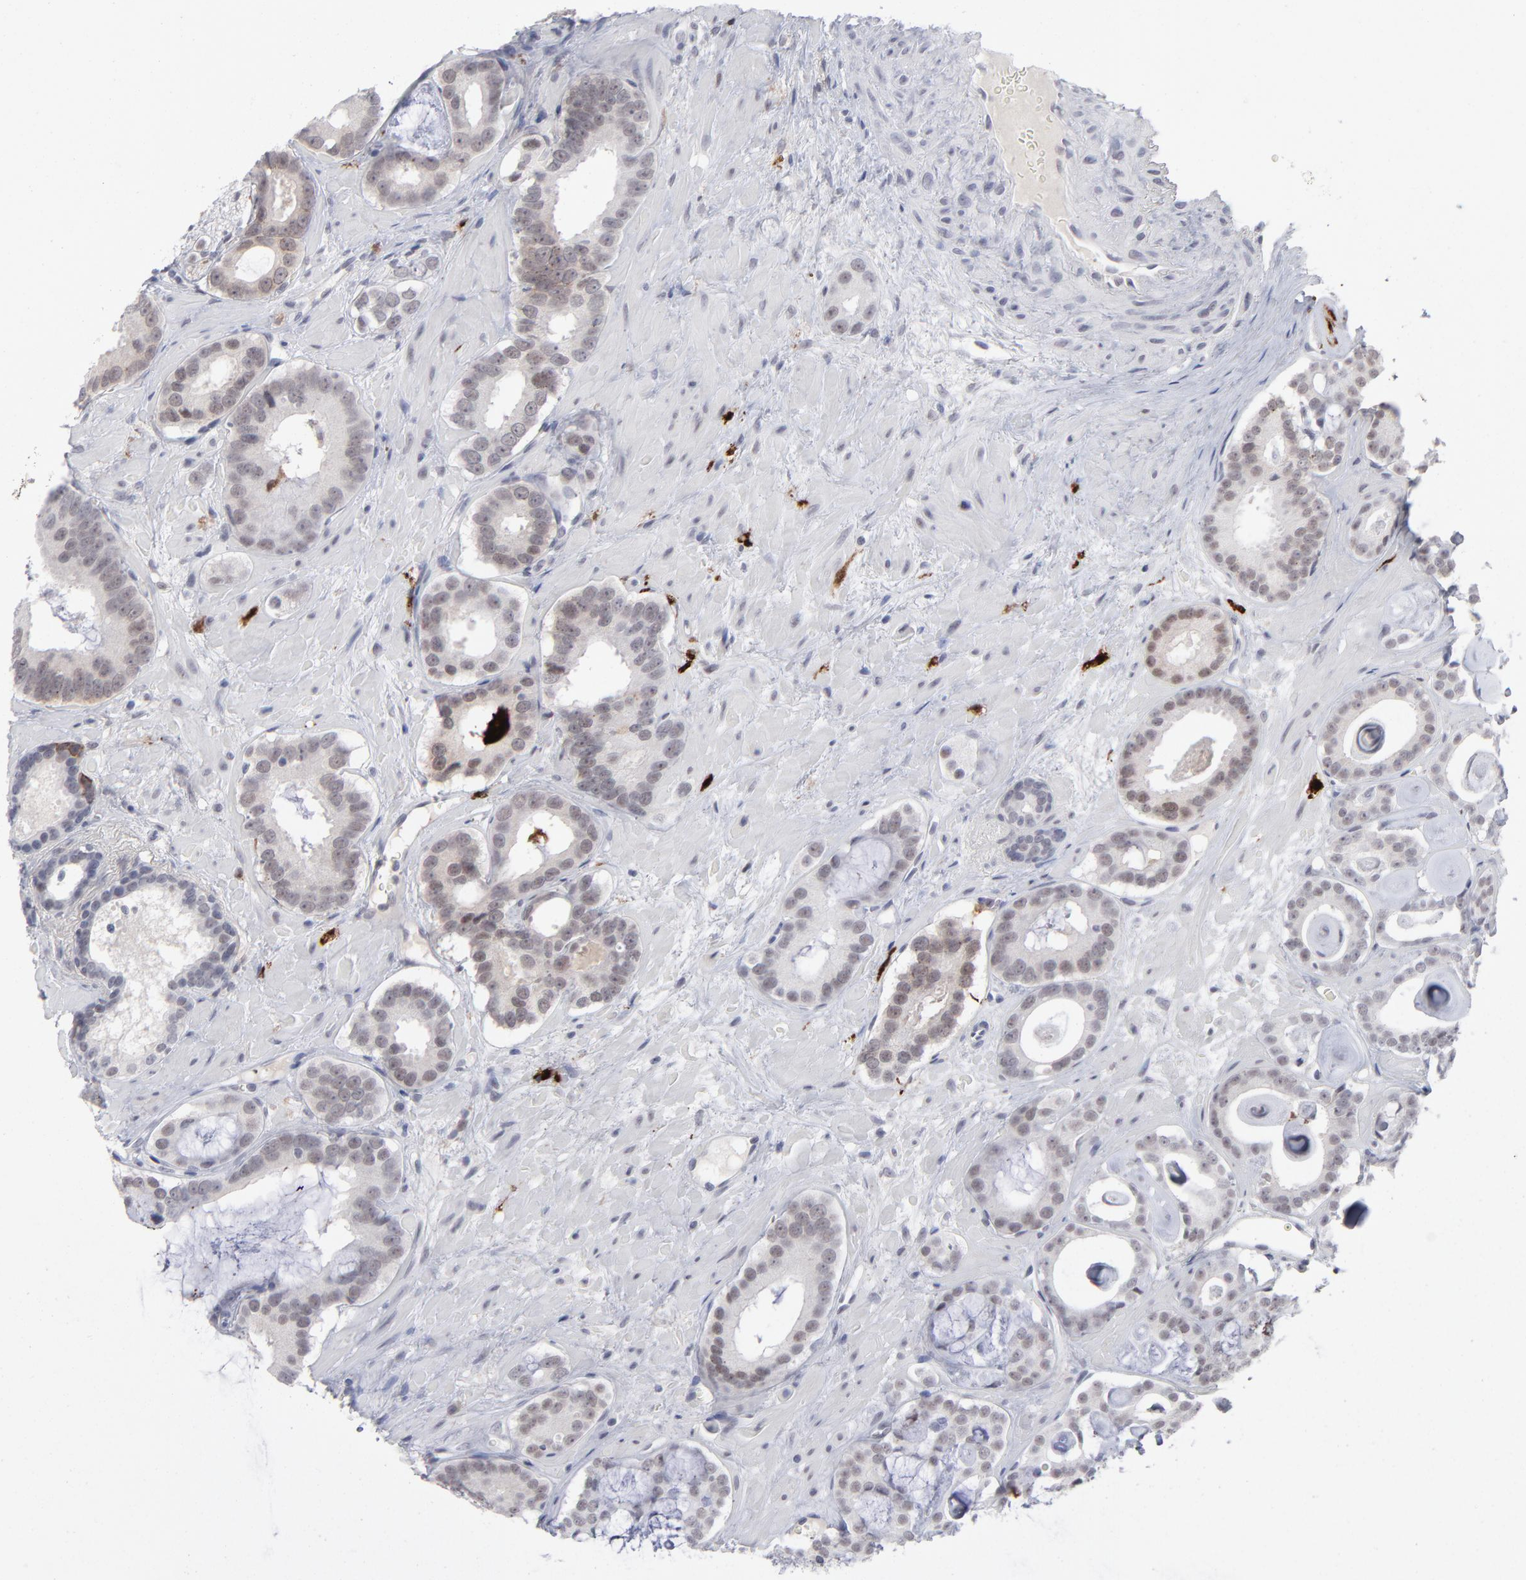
{"staining": {"intensity": "negative", "quantity": "none", "location": "none"}, "tissue": "prostate cancer", "cell_type": "Tumor cells", "image_type": "cancer", "snomed": [{"axis": "morphology", "description": "Adenocarcinoma, Low grade"}, {"axis": "topography", "description": "Prostate"}], "caption": "The IHC histopathology image has no significant positivity in tumor cells of prostate cancer tissue. Nuclei are stained in blue.", "gene": "CCR2", "patient": {"sex": "male", "age": 57}}